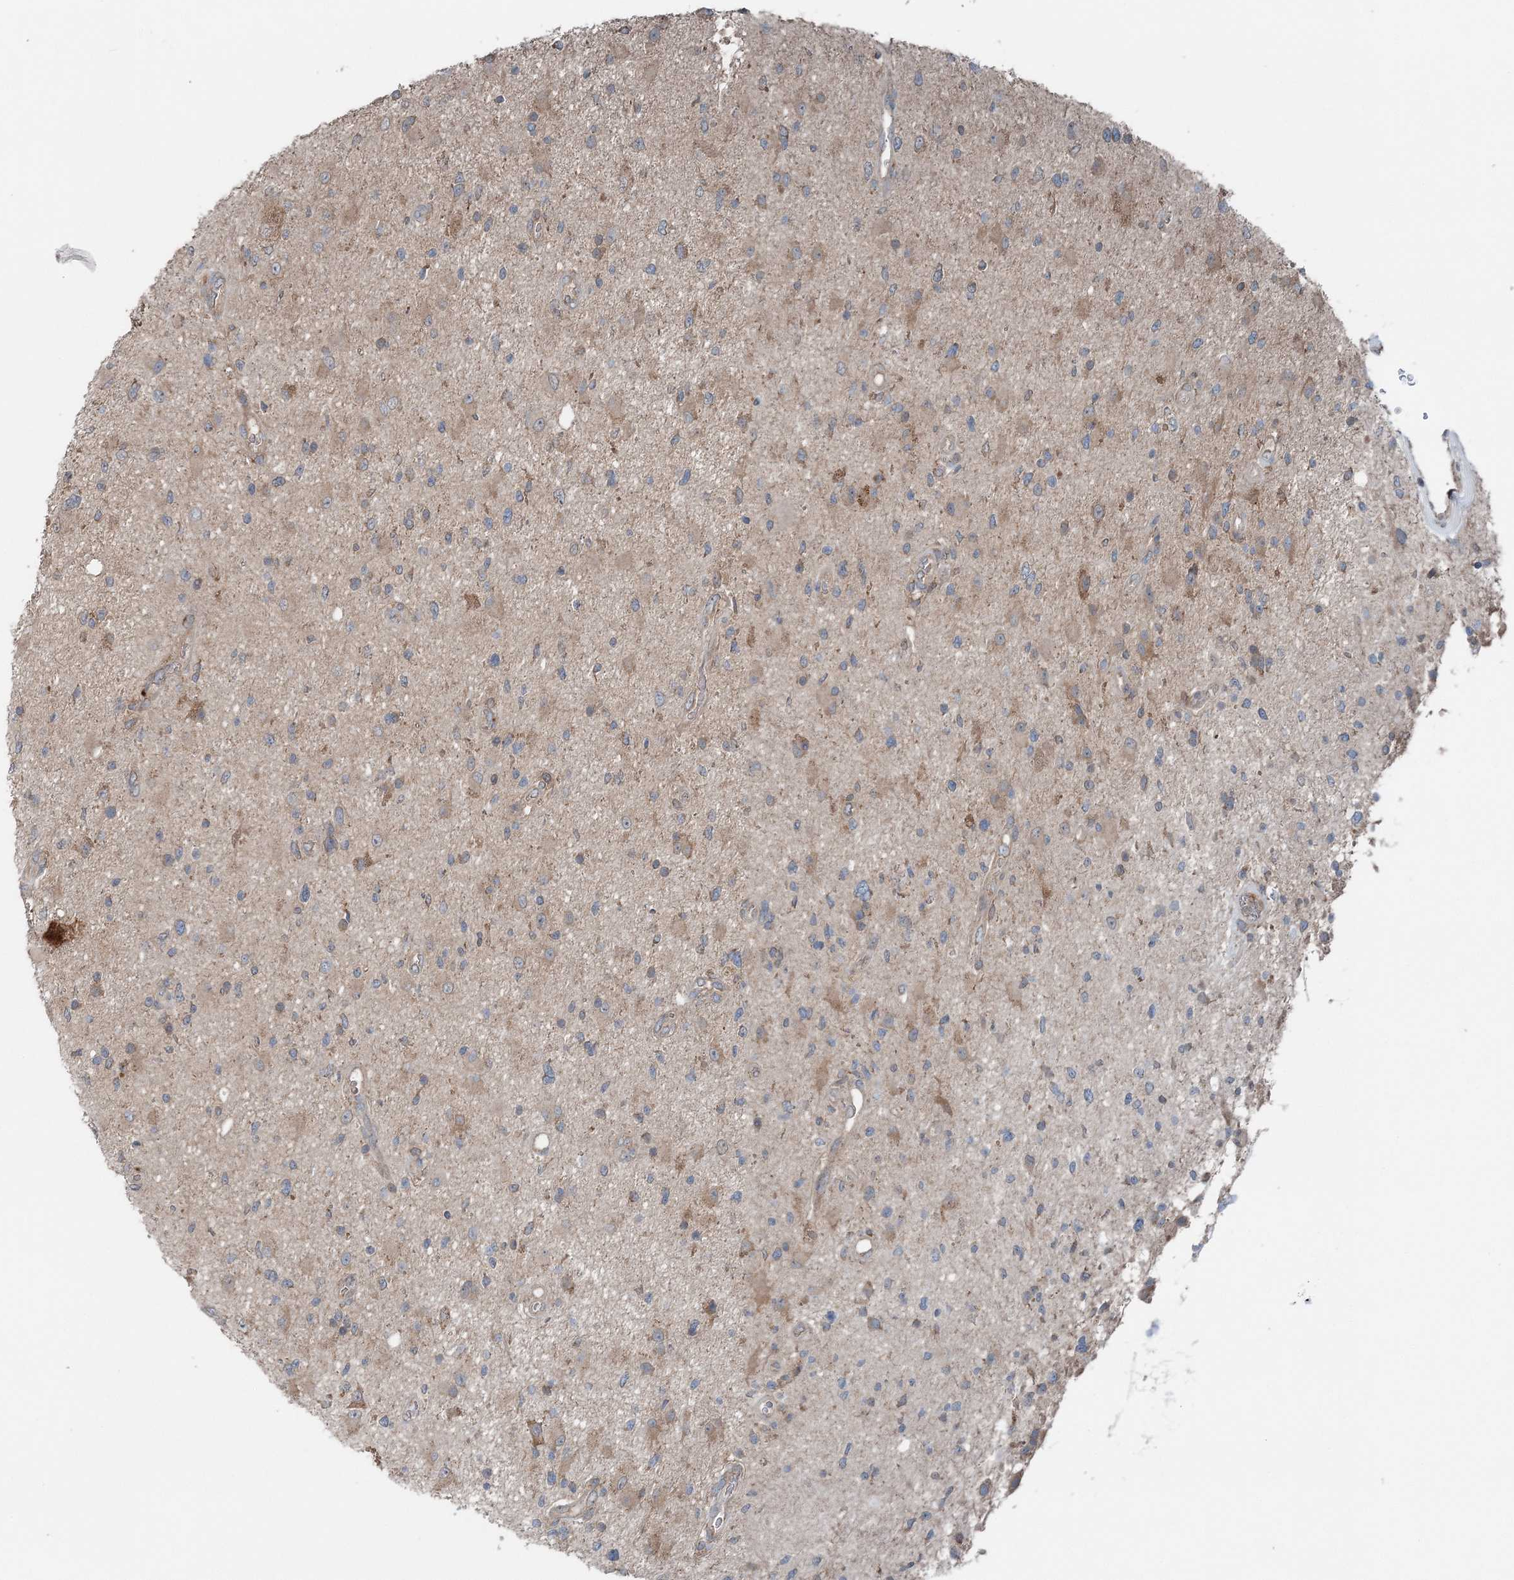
{"staining": {"intensity": "weak", "quantity": "<25%", "location": "cytoplasmic/membranous"}, "tissue": "glioma", "cell_type": "Tumor cells", "image_type": "cancer", "snomed": [{"axis": "morphology", "description": "Glioma, malignant, High grade"}, {"axis": "topography", "description": "Brain"}], "caption": "Image shows no protein staining in tumor cells of high-grade glioma (malignant) tissue.", "gene": "ASNSD1", "patient": {"sex": "male", "age": 33}}